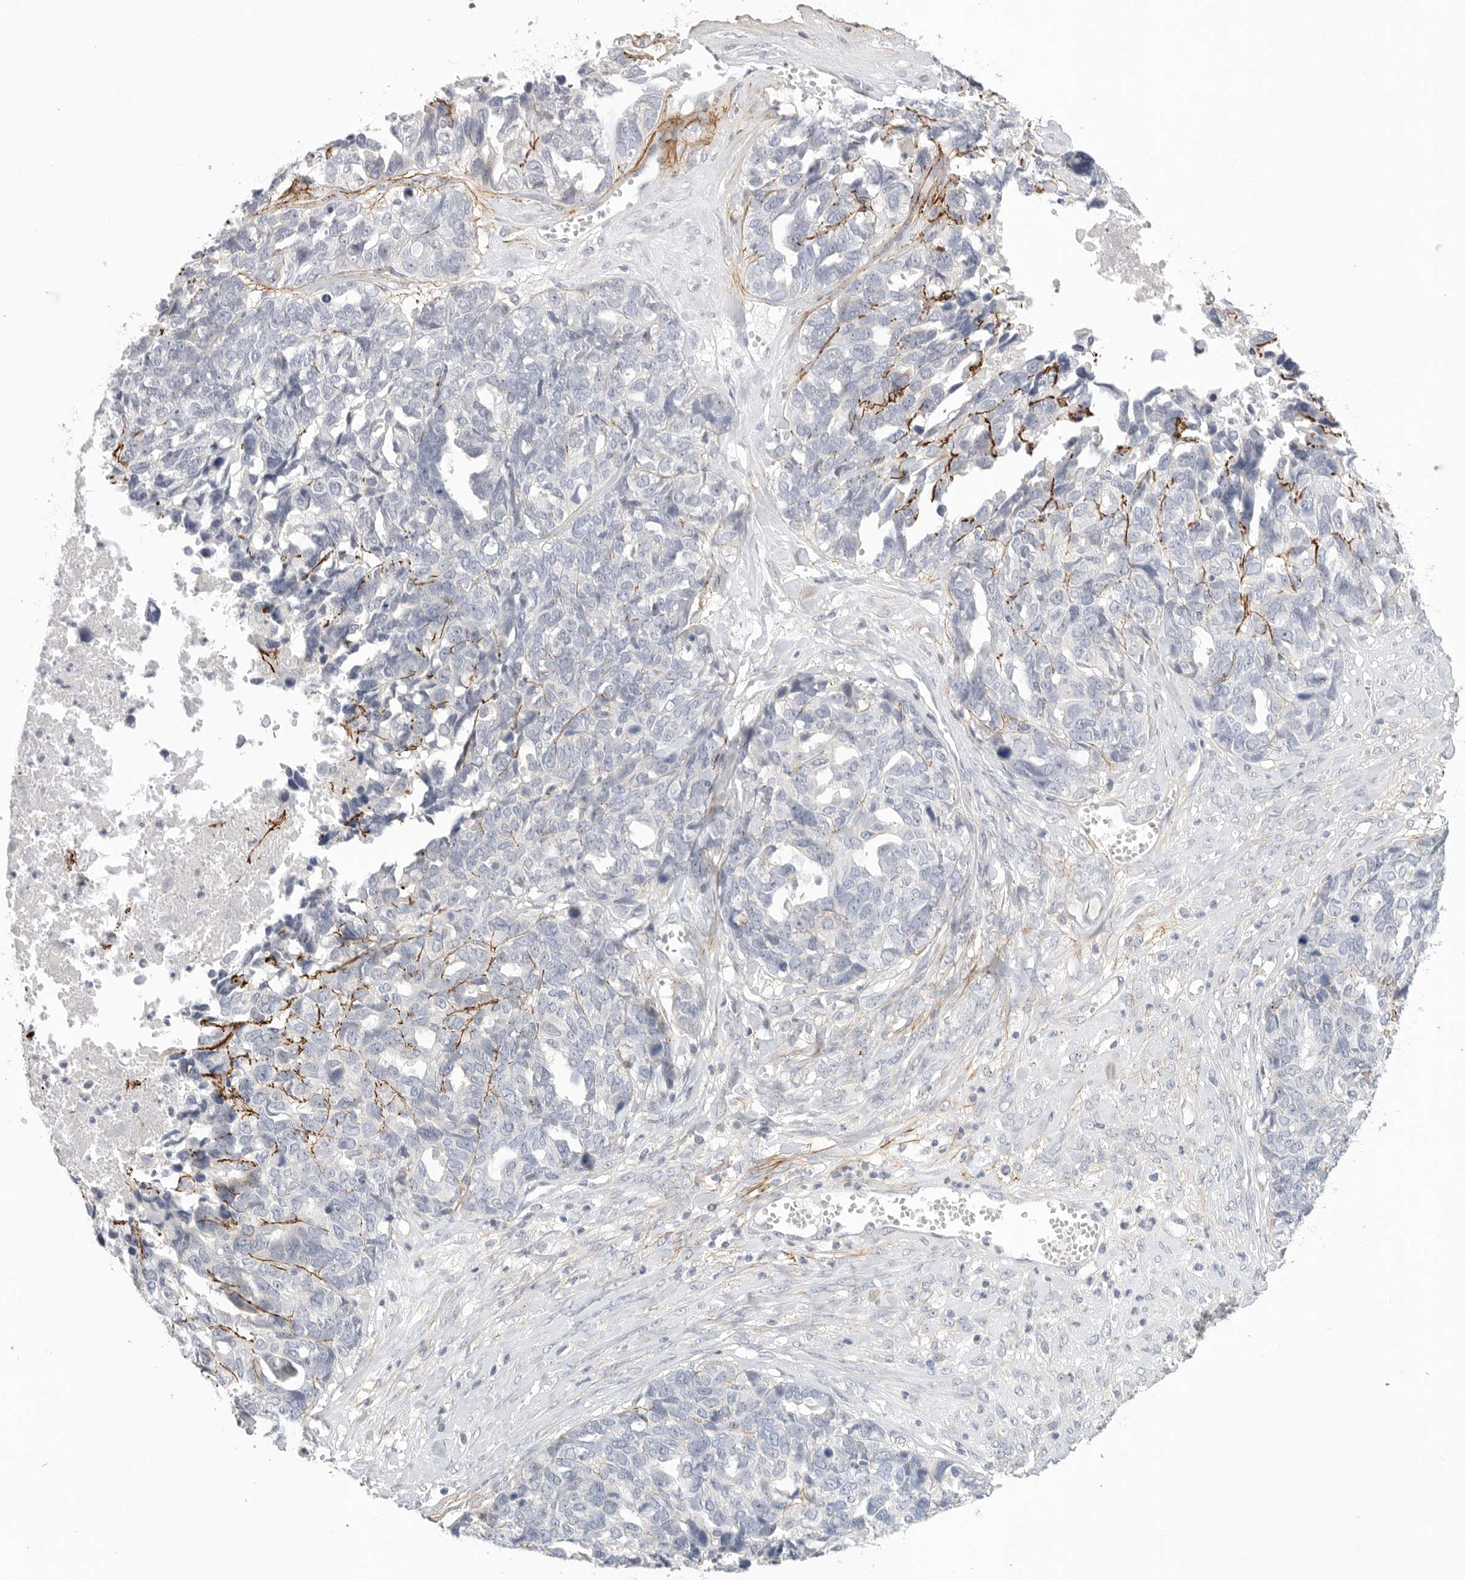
{"staining": {"intensity": "negative", "quantity": "none", "location": "none"}, "tissue": "ovarian cancer", "cell_type": "Tumor cells", "image_type": "cancer", "snomed": [{"axis": "morphology", "description": "Cystadenocarcinoma, serous, NOS"}, {"axis": "topography", "description": "Ovary"}], "caption": "Histopathology image shows no significant protein expression in tumor cells of ovarian cancer.", "gene": "FBN2", "patient": {"sex": "female", "age": 79}}